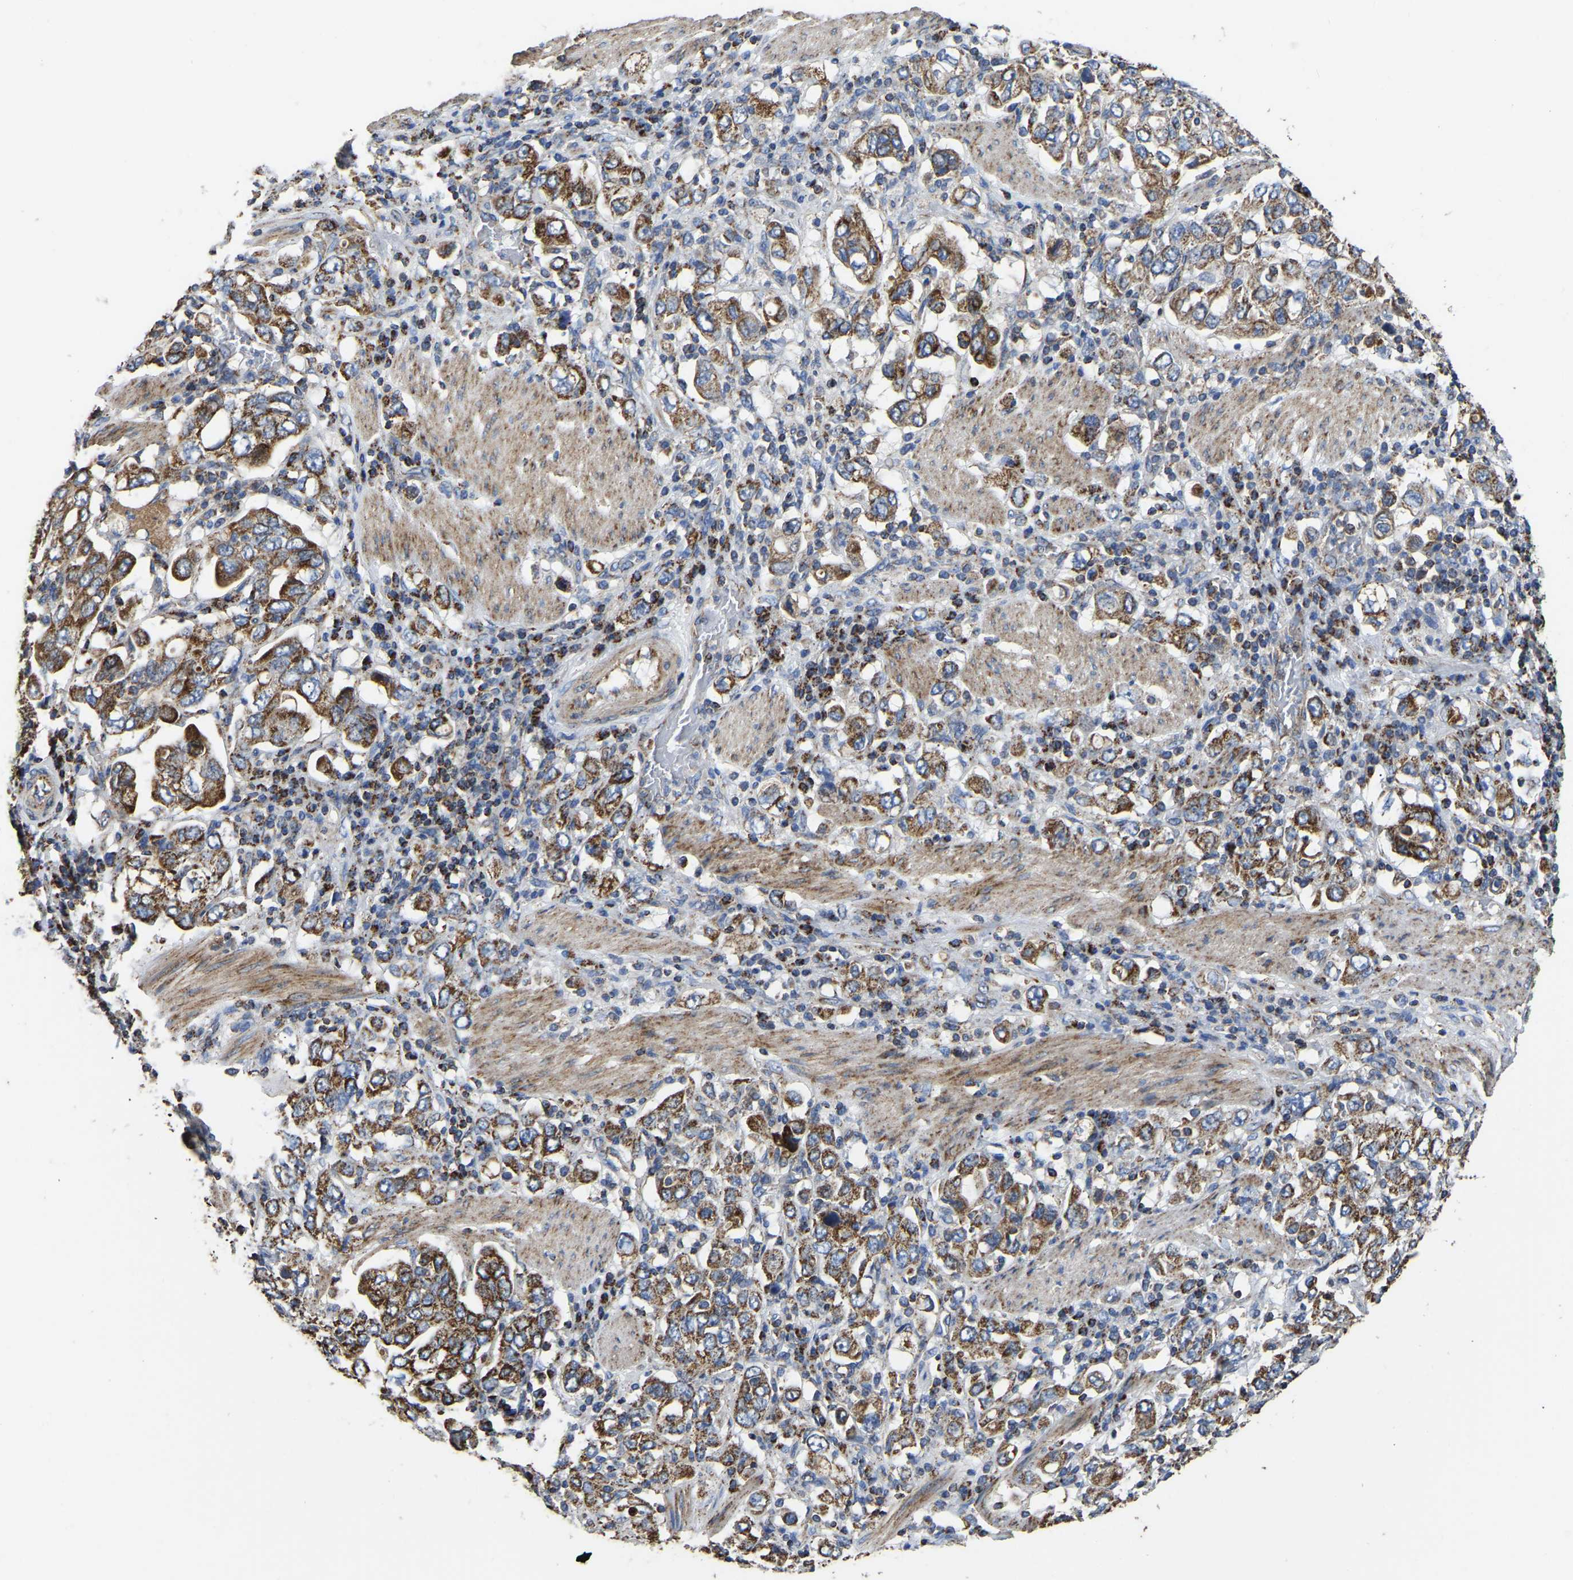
{"staining": {"intensity": "strong", "quantity": ">75%", "location": "cytoplasmic/membranous"}, "tissue": "stomach cancer", "cell_type": "Tumor cells", "image_type": "cancer", "snomed": [{"axis": "morphology", "description": "Adenocarcinoma, NOS"}, {"axis": "topography", "description": "Stomach, upper"}], "caption": "Protein expression analysis of human stomach cancer (adenocarcinoma) reveals strong cytoplasmic/membranous expression in approximately >75% of tumor cells.", "gene": "ETFA", "patient": {"sex": "male", "age": 62}}